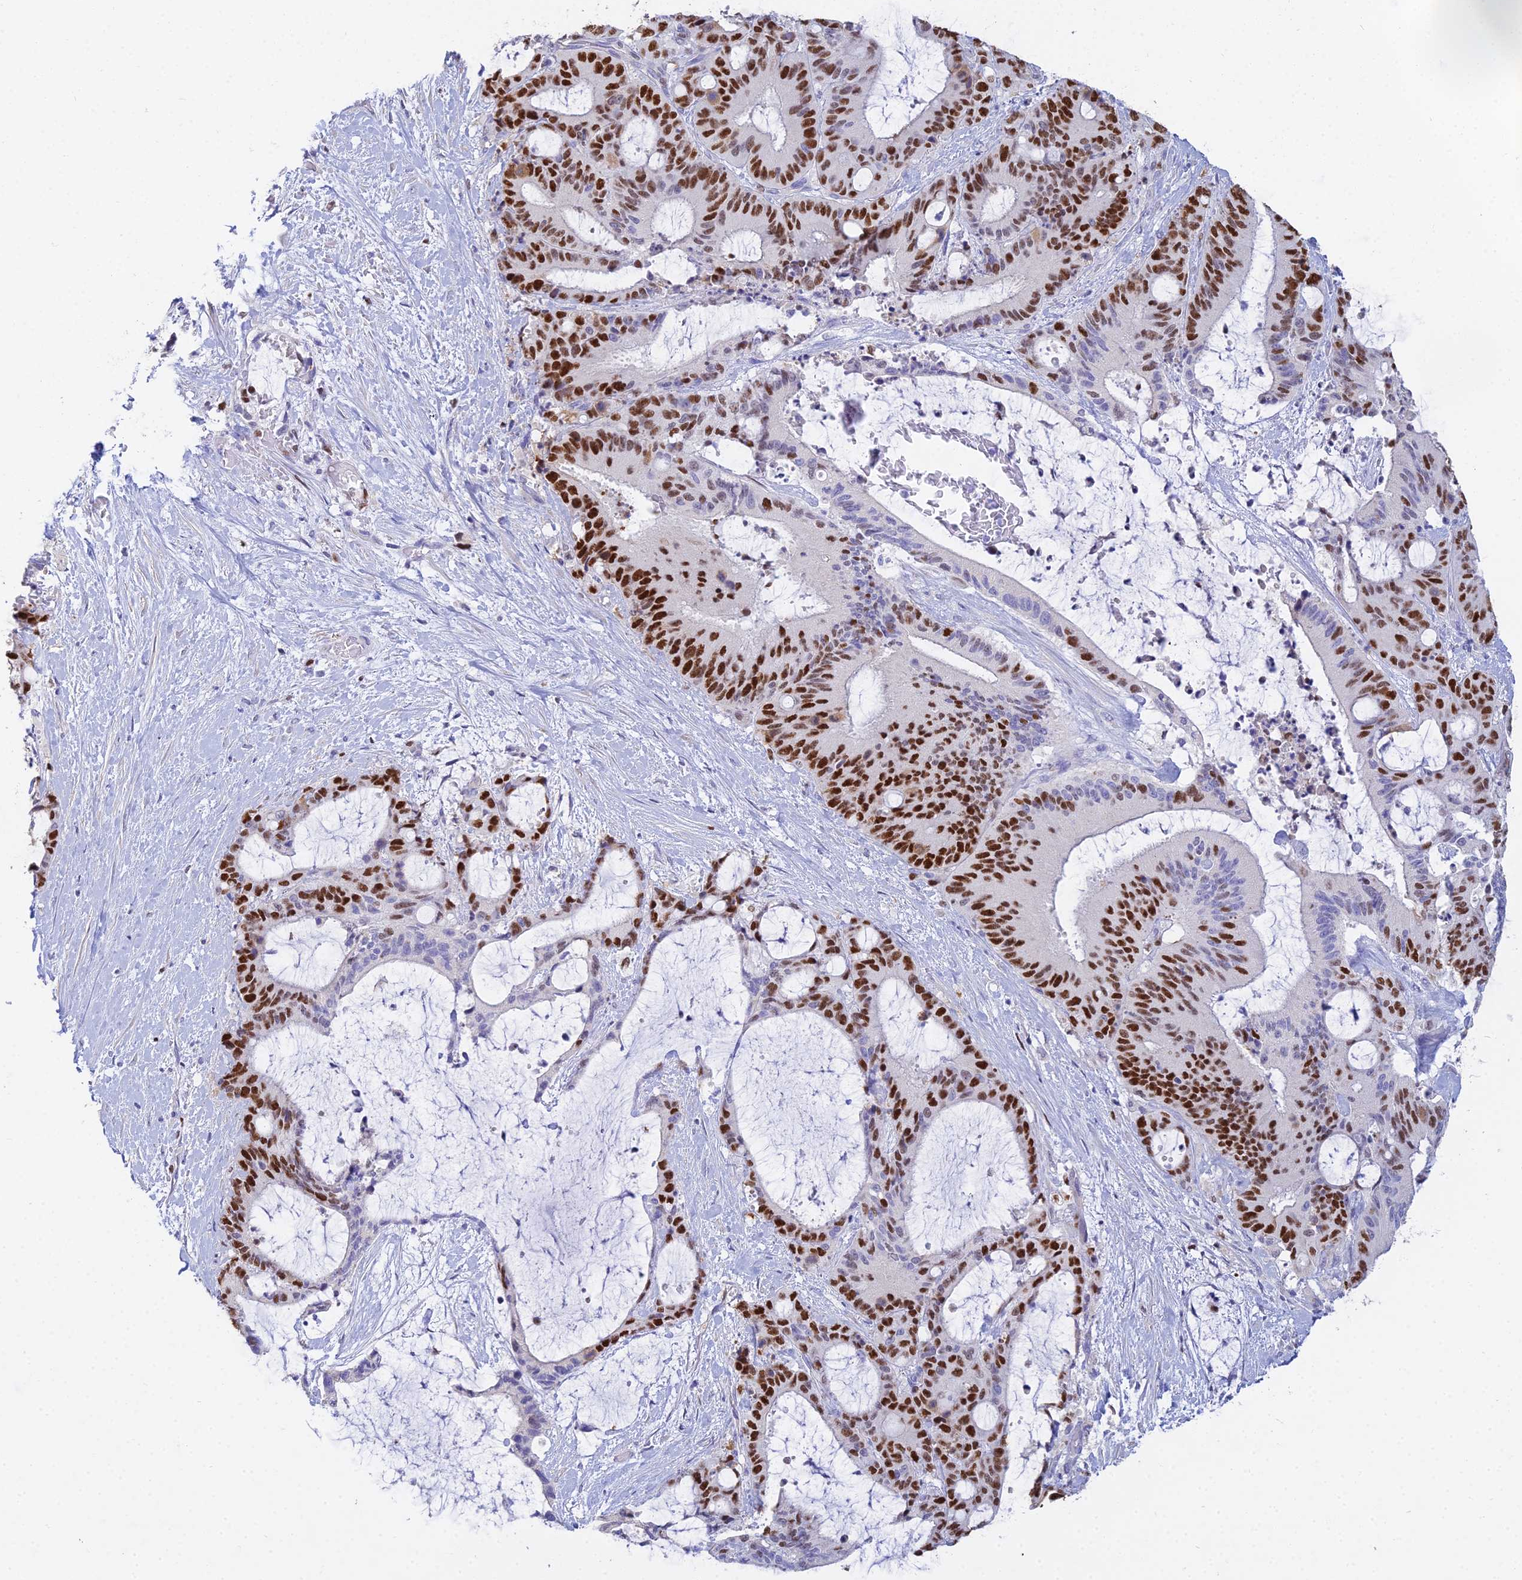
{"staining": {"intensity": "strong", "quantity": "25%-75%", "location": "nuclear"}, "tissue": "liver cancer", "cell_type": "Tumor cells", "image_type": "cancer", "snomed": [{"axis": "morphology", "description": "Normal tissue, NOS"}, {"axis": "morphology", "description": "Cholangiocarcinoma"}, {"axis": "topography", "description": "Liver"}, {"axis": "topography", "description": "Peripheral nerve tissue"}], "caption": "The micrograph reveals staining of liver cholangiocarcinoma, revealing strong nuclear protein positivity (brown color) within tumor cells.", "gene": "MCM2", "patient": {"sex": "female", "age": 73}}